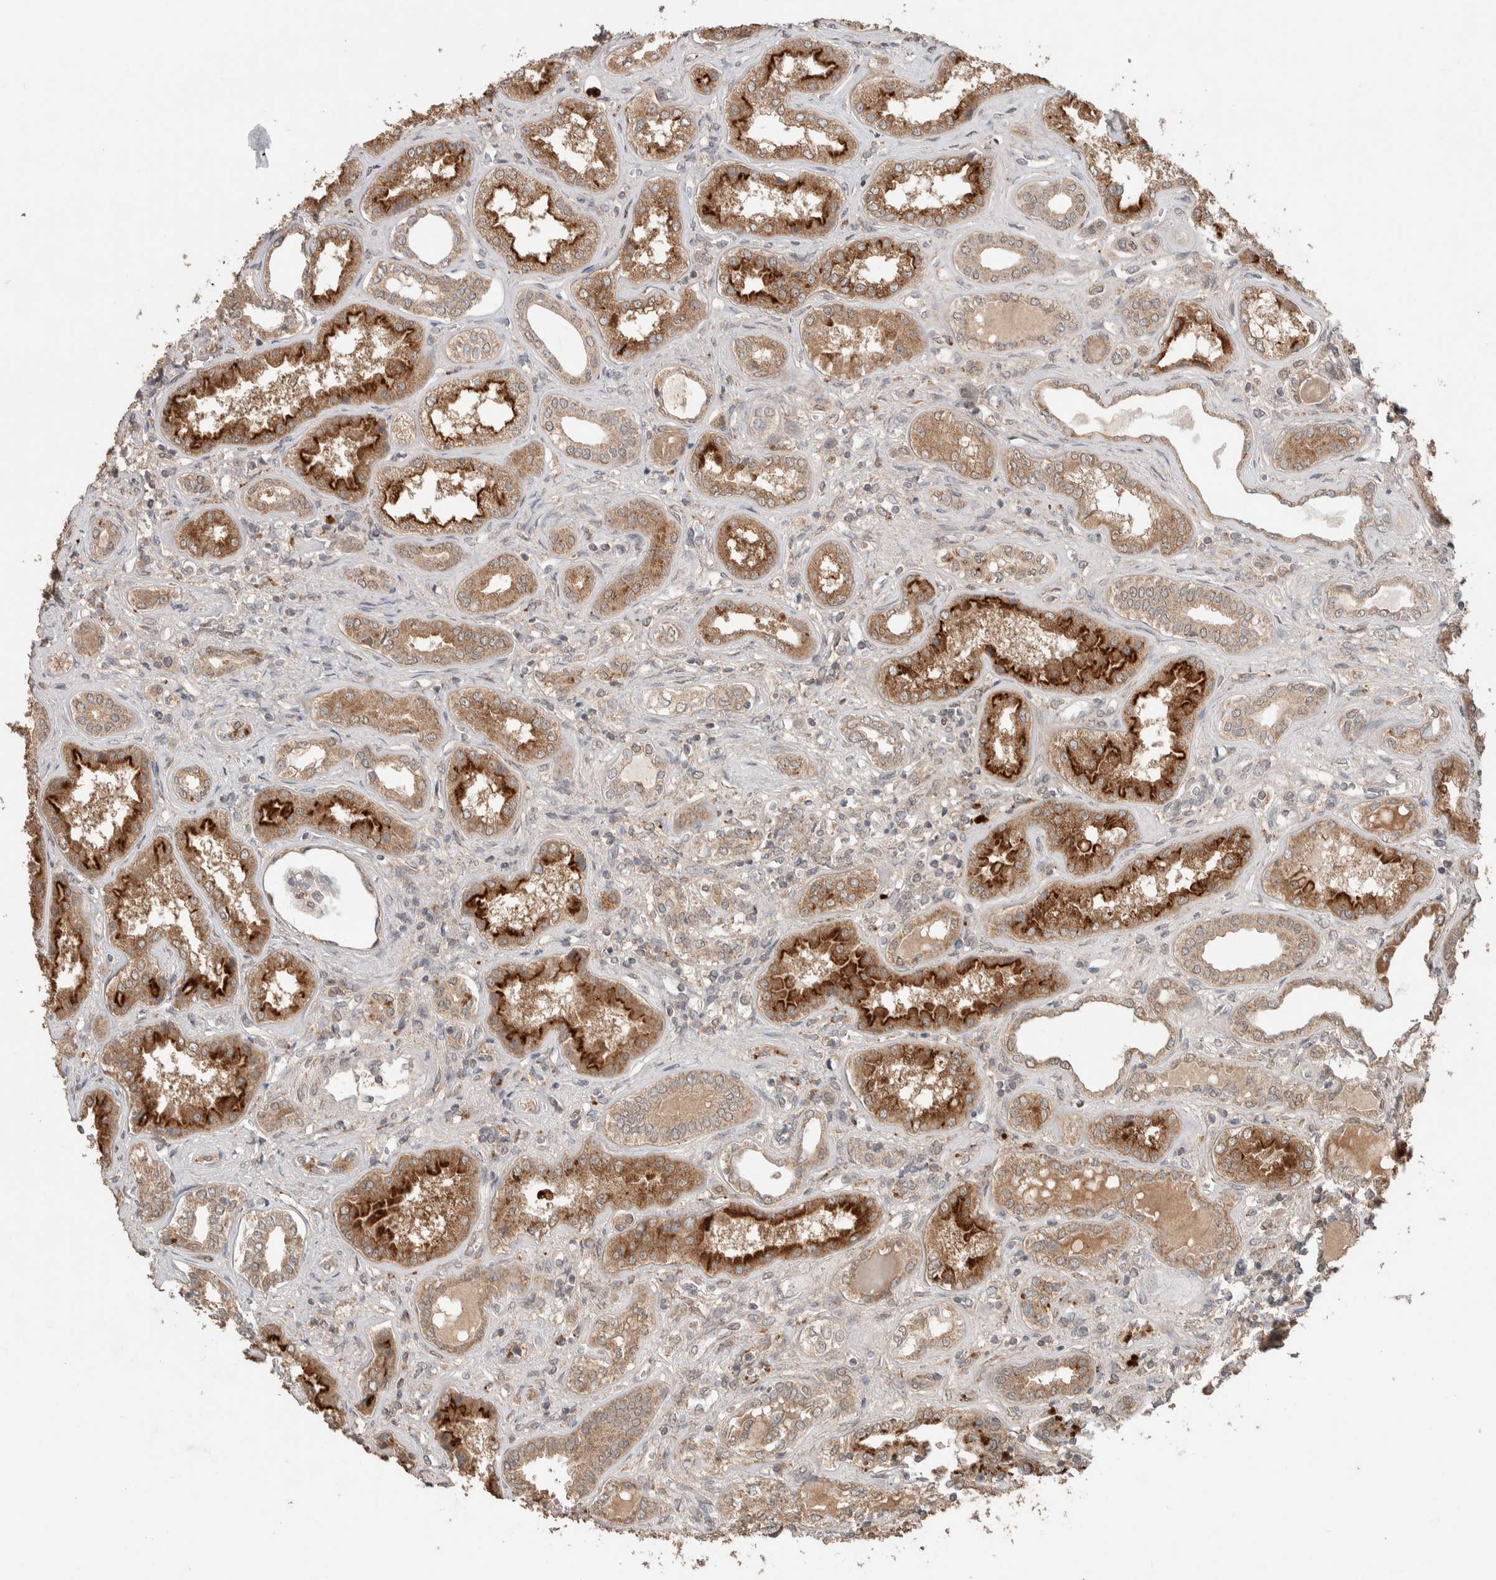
{"staining": {"intensity": "negative", "quantity": "none", "location": "none"}, "tissue": "kidney", "cell_type": "Cells in glomeruli", "image_type": "normal", "snomed": [{"axis": "morphology", "description": "Normal tissue, NOS"}, {"axis": "topography", "description": "Kidney"}], "caption": "Kidney stained for a protein using immunohistochemistry (IHC) reveals no expression cells in glomeruli.", "gene": "KCNJ5", "patient": {"sex": "female", "age": 56}}